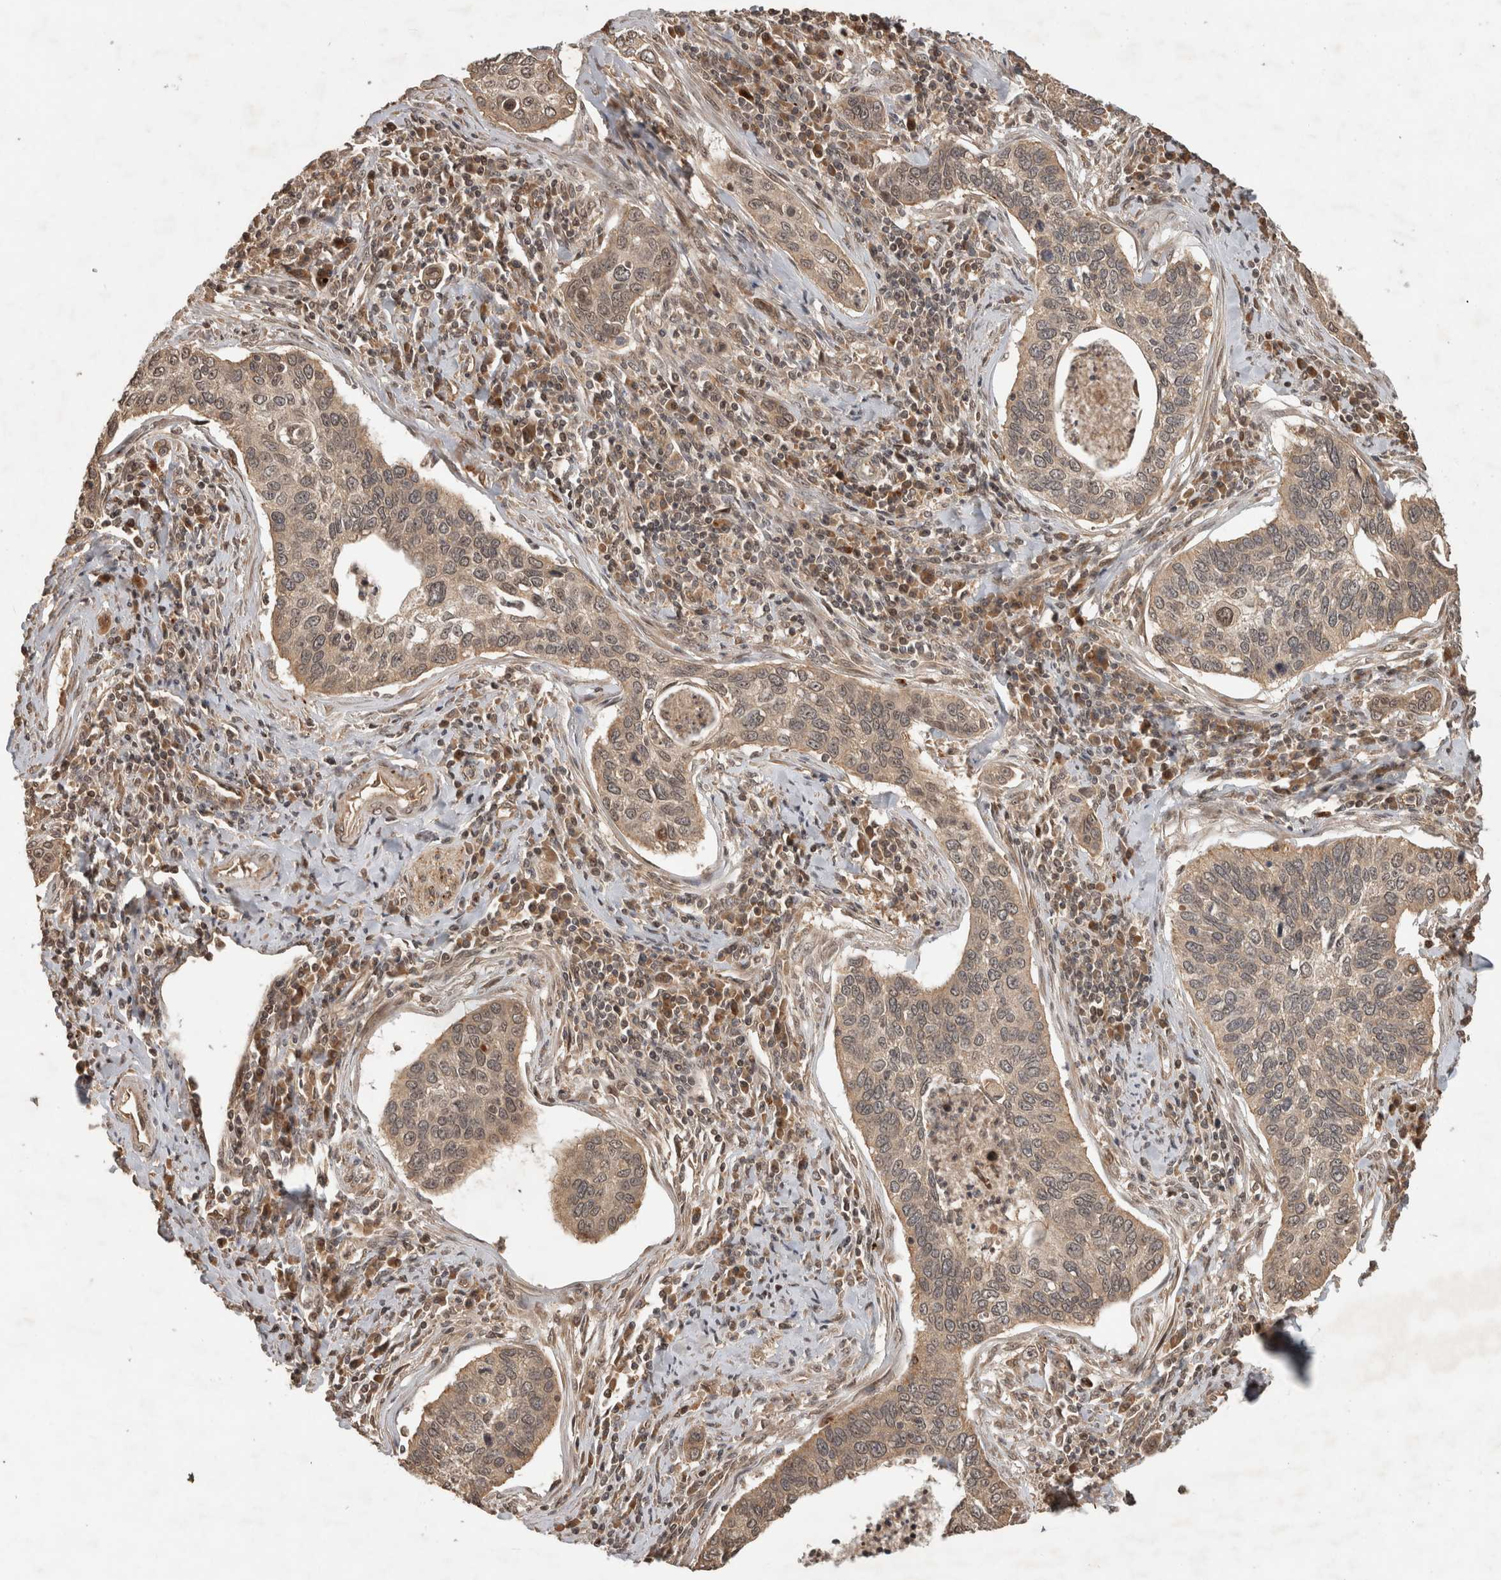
{"staining": {"intensity": "moderate", "quantity": "25%-75%", "location": "cytoplasmic/membranous"}, "tissue": "cervical cancer", "cell_type": "Tumor cells", "image_type": "cancer", "snomed": [{"axis": "morphology", "description": "Squamous cell carcinoma, NOS"}, {"axis": "topography", "description": "Cervix"}], "caption": "A micrograph of human cervical cancer (squamous cell carcinoma) stained for a protein exhibits moderate cytoplasmic/membranous brown staining in tumor cells. The protein is stained brown, and the nuclei are stained in blue (DAB (3,3'-diaminobenzidine) IHC with brightfield microscopy, high magnification).", "gene": "PITPNC1", "patient": {"sex": "female", "age": 53}}